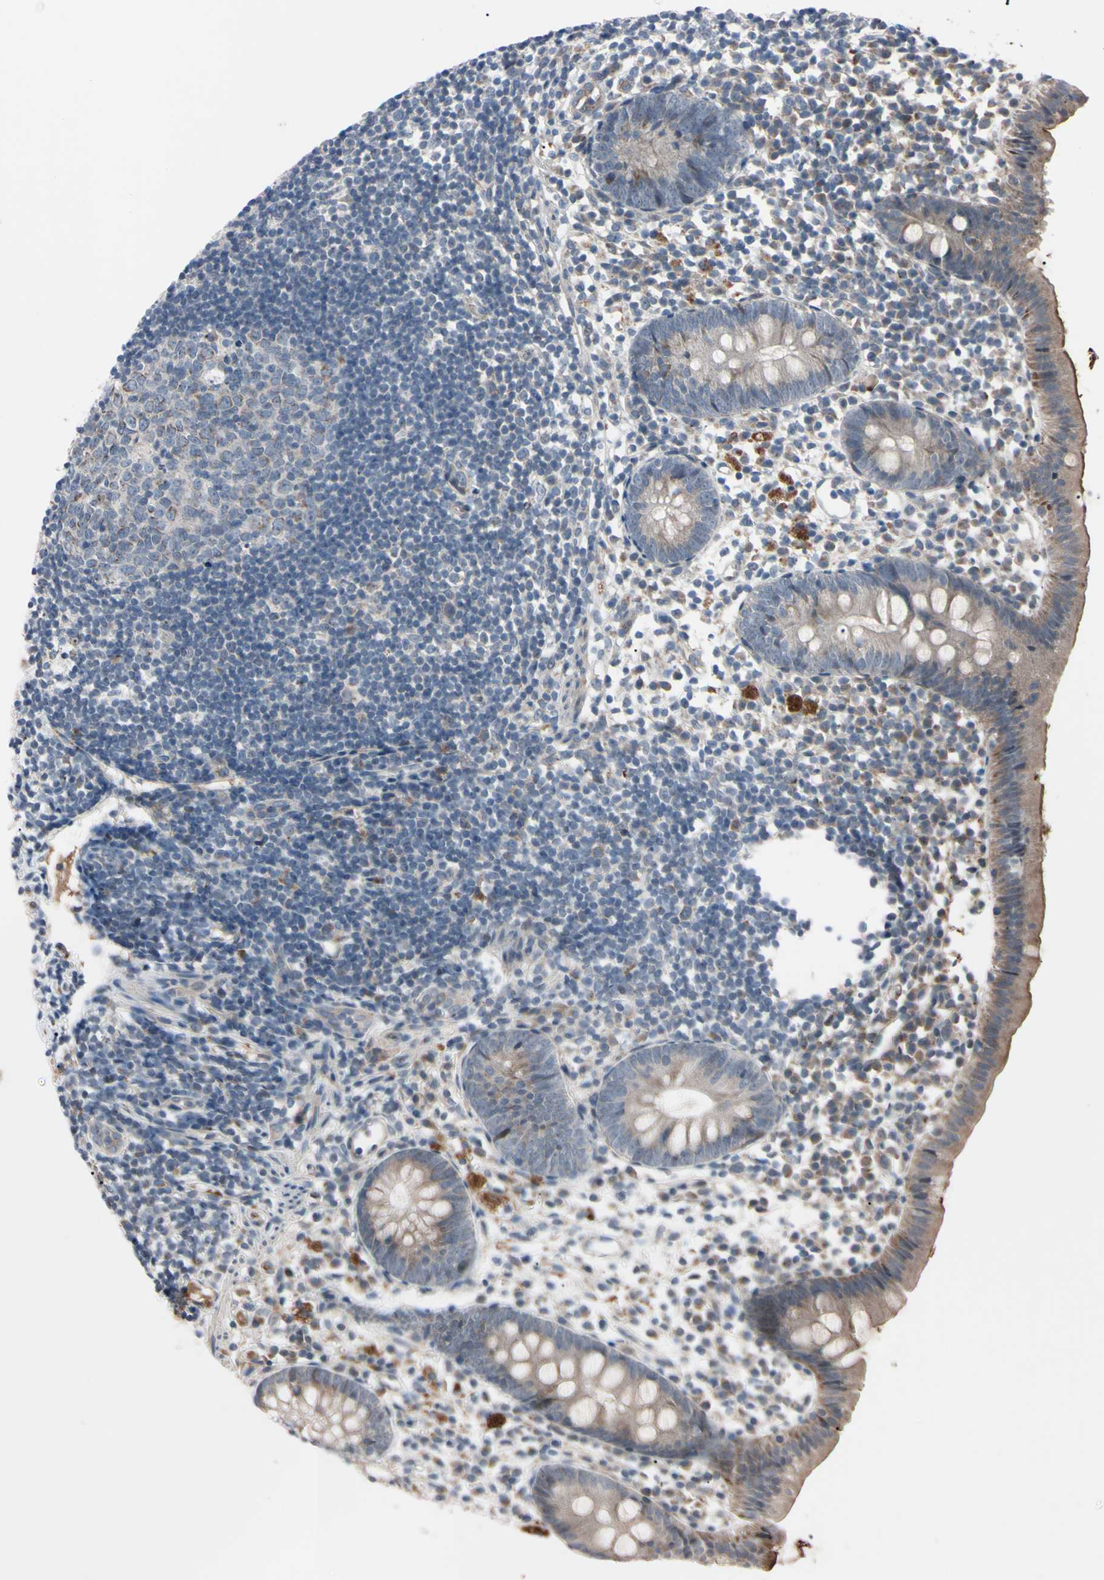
{"staining": {"intensity": "weak", "quantity": ">75%", "location": "cytoplasmic/membranous"}, "tissue": "appendix", "cell_type": "Glandular cells", "image_type": "normal", "snomed": [{"axis": "morphology", "description": "Normal tissue, NOS"}, {"axis": "topography", "description": "Appendix"}], "caption": "Benign appendix demonstrates weak cytoplasmic/membranous expression in approximately >75% of glandular cells (IHC, brightfield microscopy, high magnification)..", "gene": "TNFRSF1A", "patient": {"sex": "female", "age": 20}}